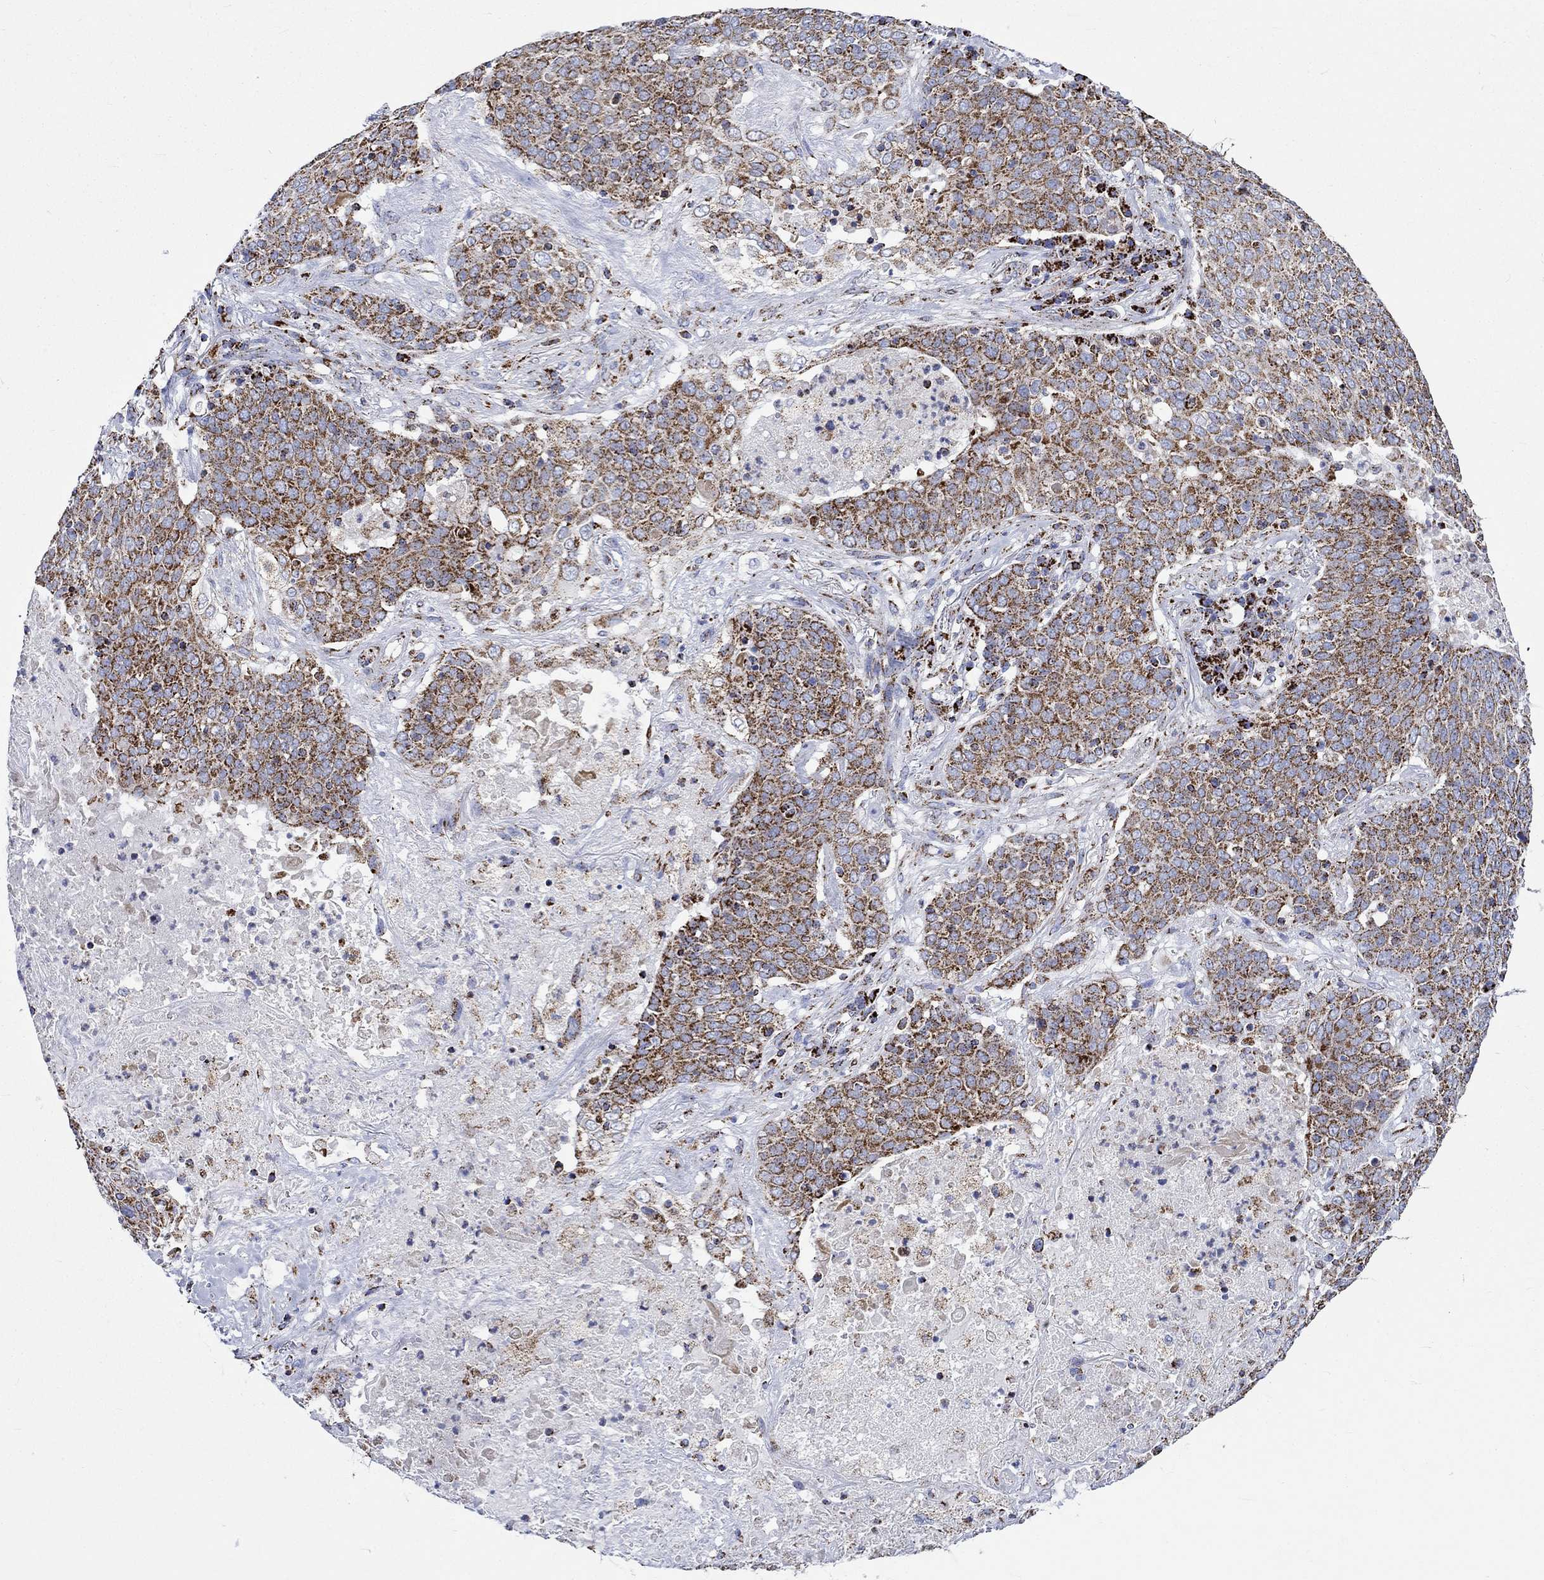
{"staining": {"intensity": "strong", "quantity": ">75%", "location": "cytoplasmic/membranous"}, "tissue": "lung cancer", "cell_type": "Tumor cells", "image_type": "cancer", "snomed": [{"axis": "morphology", "description": "Squamous cell carcinoma, NOS"}, {"axis": "topography", "description": "Lung"}], "caption": "About >75% of tumor cells in human squamous cell carcinoma (lung) demonstrate strong cytoplasmic/membranous protein staining as visualized by brown immunohistochemical staining.", "gene": "RCE1", "patient": {"sex": "male", "age": 82}}